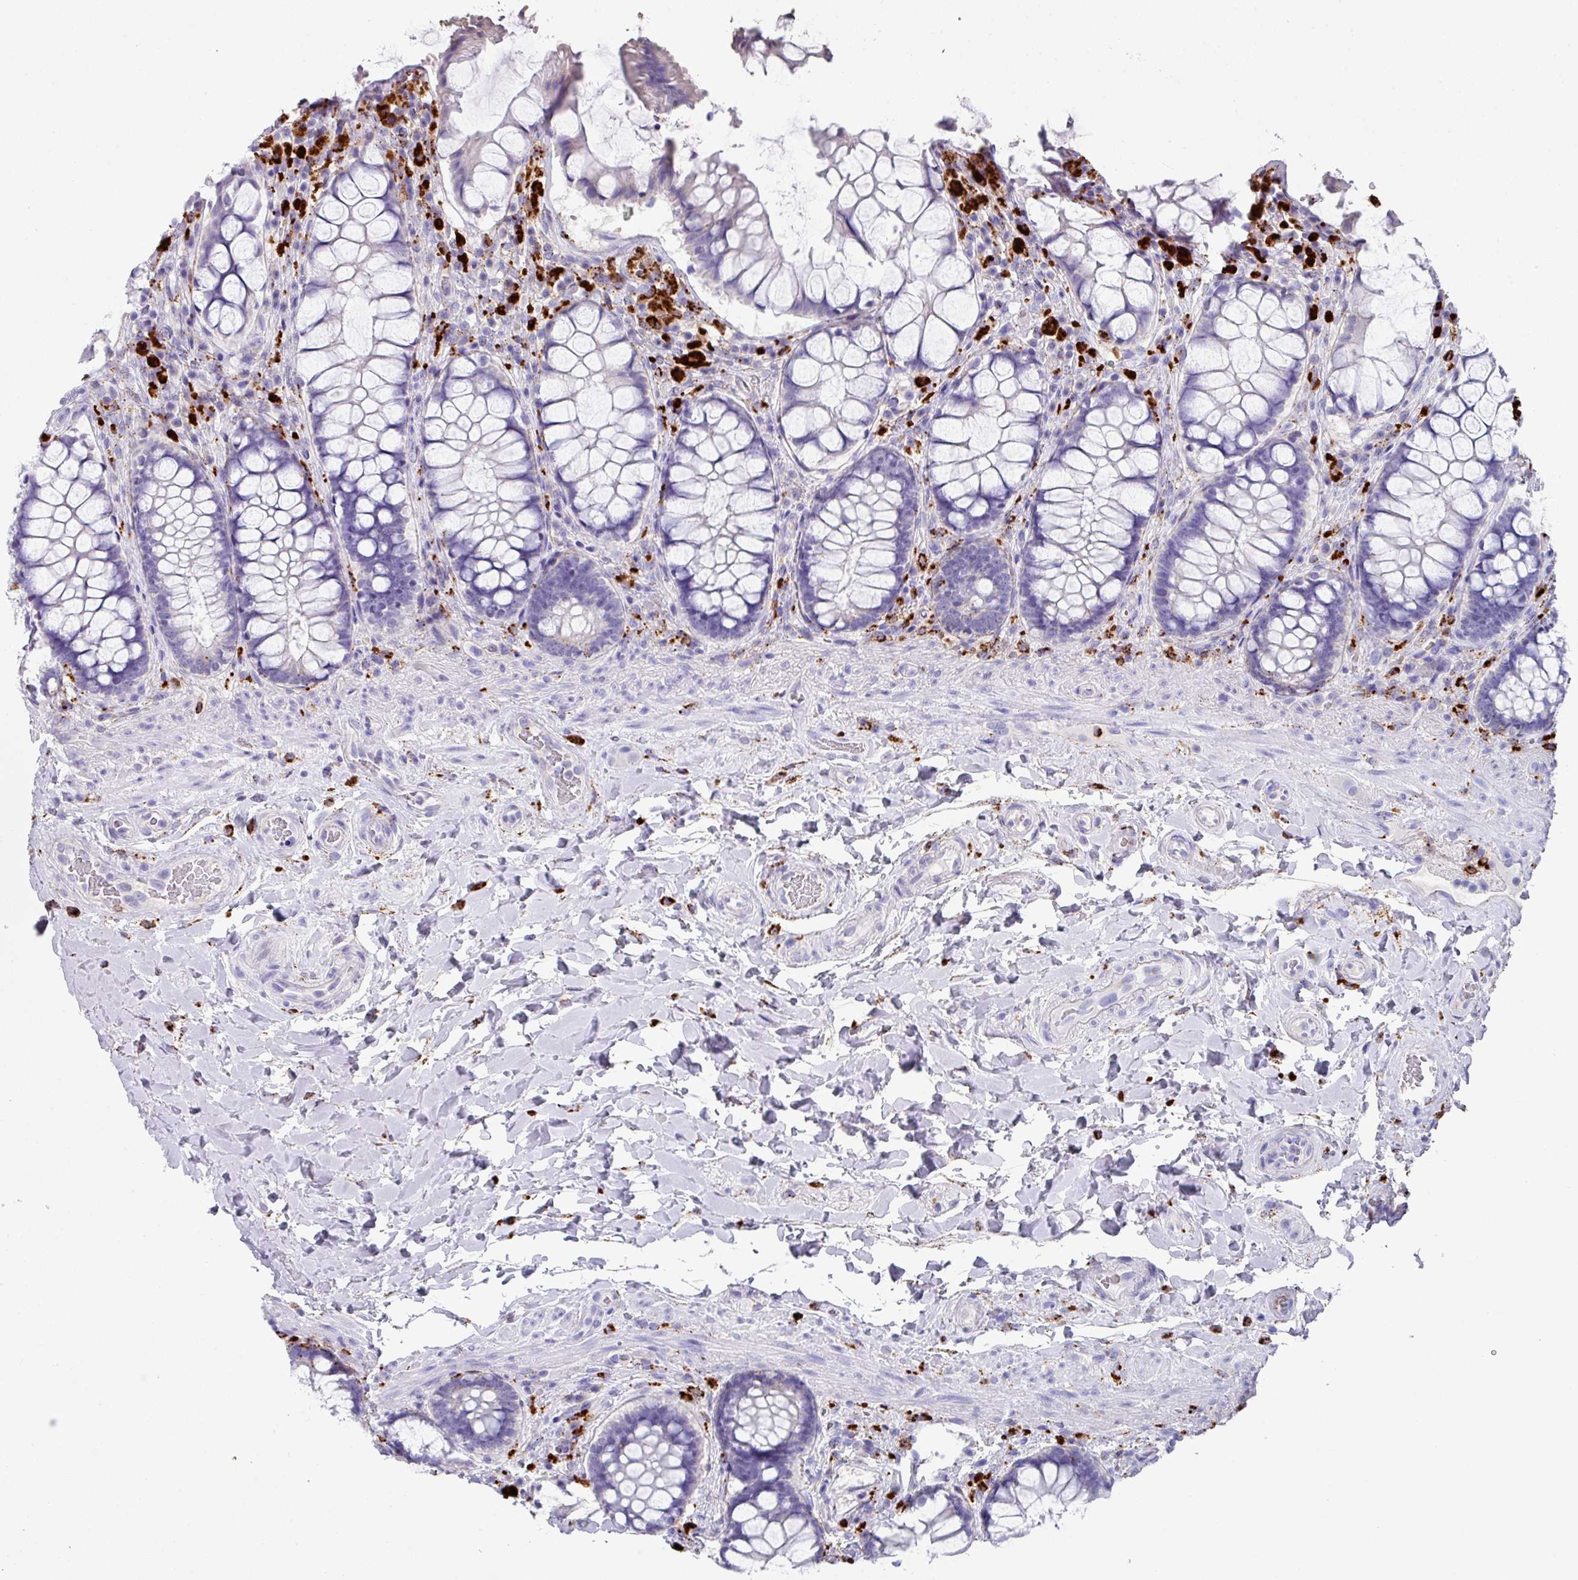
{"staining": {"intensity": "negative", "quantity": "none", "location": "none"}, "tissue": "rectum", "cell_type": "Glandular cells", "image_type": "normal", "snomed": [{"axis": "morphology", "description": "Normal tissue, NOS"}, {"axis": "topography", "description": "Rectum"}], "caption": "The photomicrograph shows no staining of glandular cells in normal rectum. Brightfield microscopy of immunohistochemistry (IHC) stained with DAB (3,3'-diaminobenzidine) (brown) and hematoxylin (blue), captured at high magnification.", "gene": "CPVL", "patient": {"sex": "female", "age": 58}}